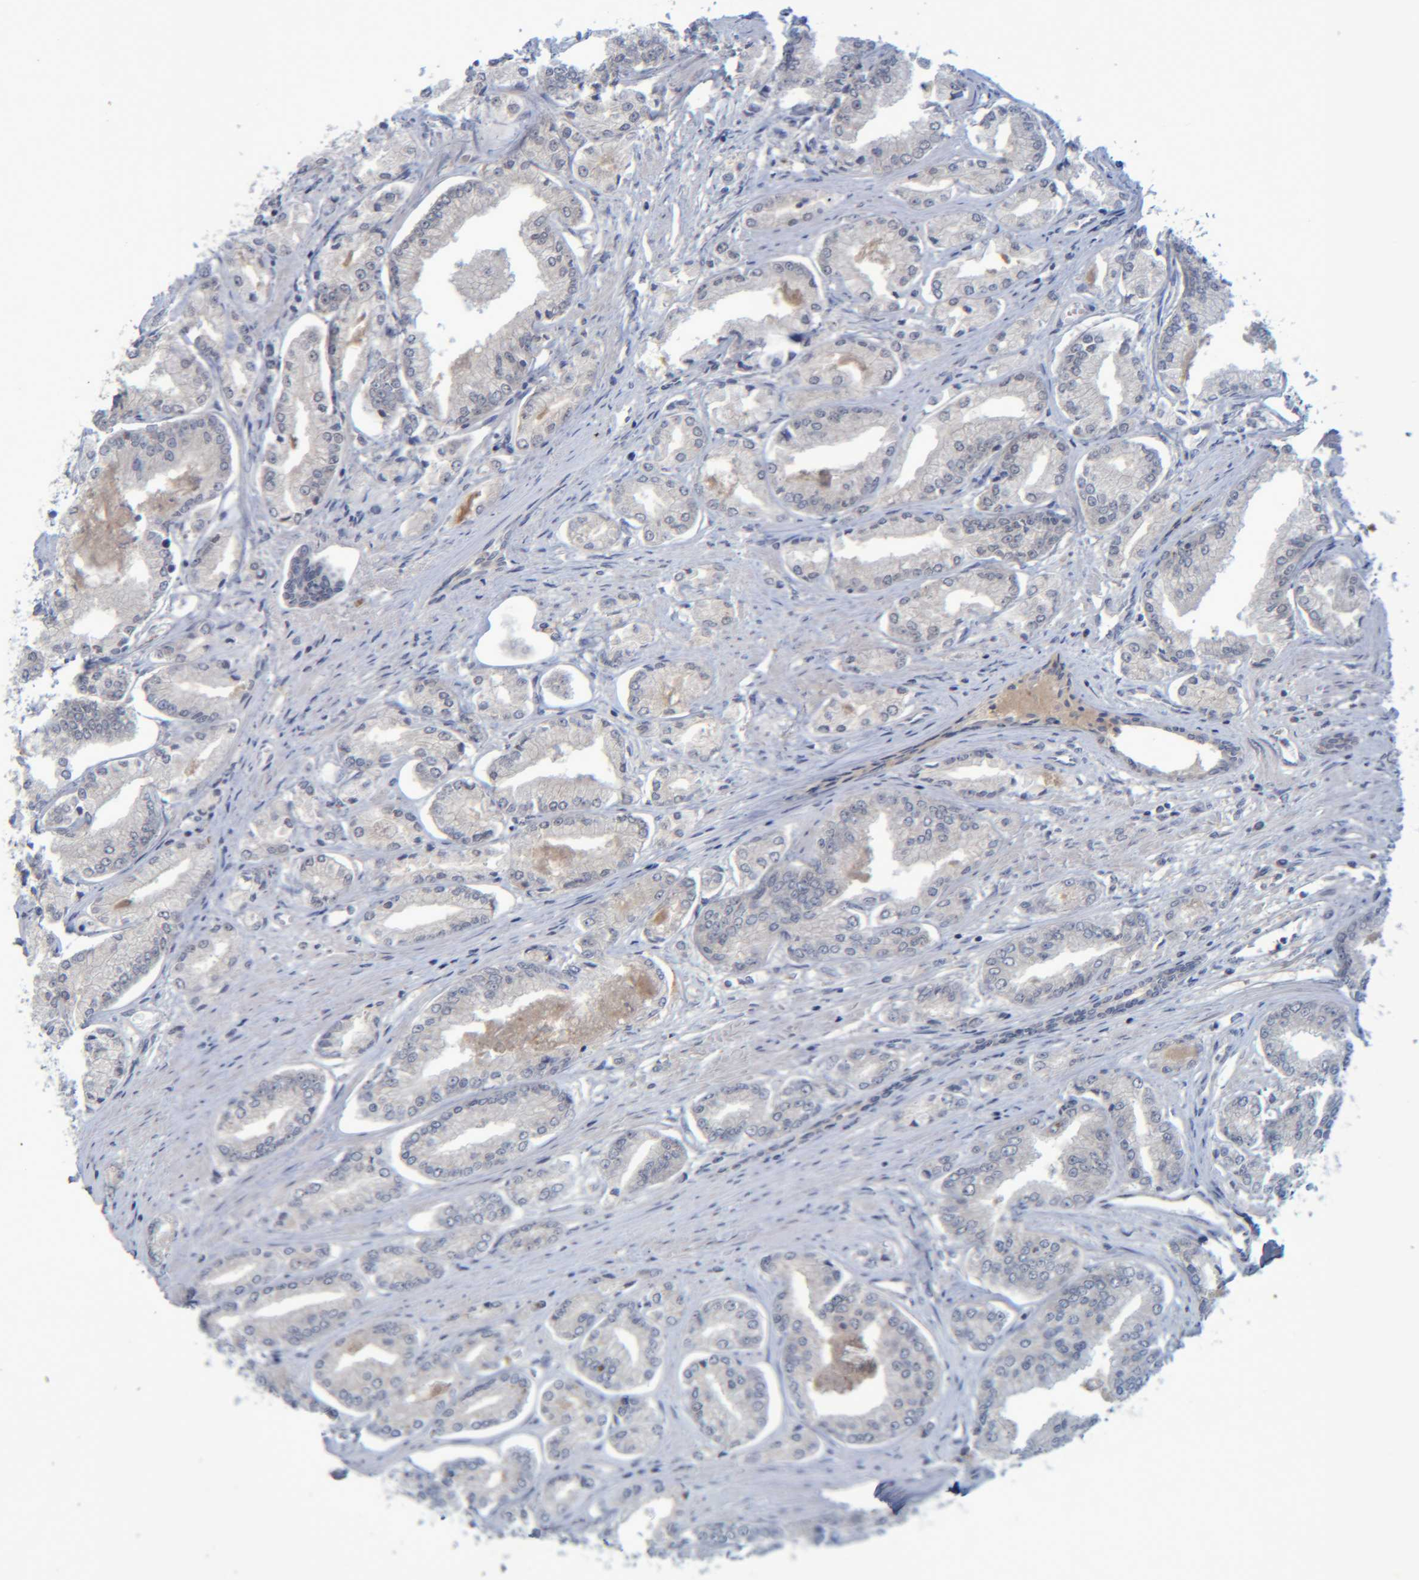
{"staining": {"intensity": "negative", "quantity": "none", "location": "none"}, "tissue": "prostate cancer", "cell_type": "Tumor cells", "image_type": "cancer", "snomed": [{"axis": "morphology", "description": "Adenocarcinoma, Low grade"}, {"axis": "topography", "description": "Prostate"}], "caption": "Immunohistochemistry photomicrograph of neoplastic tissue: prostate cancer (low-grade adenocarcinoma) stained with DAB (3,3'-diaminobenzidine) shows no significant protein staining in tumor cells.", "gene": "PCYT2", "patient": {"sex": "male", "age": 52}}